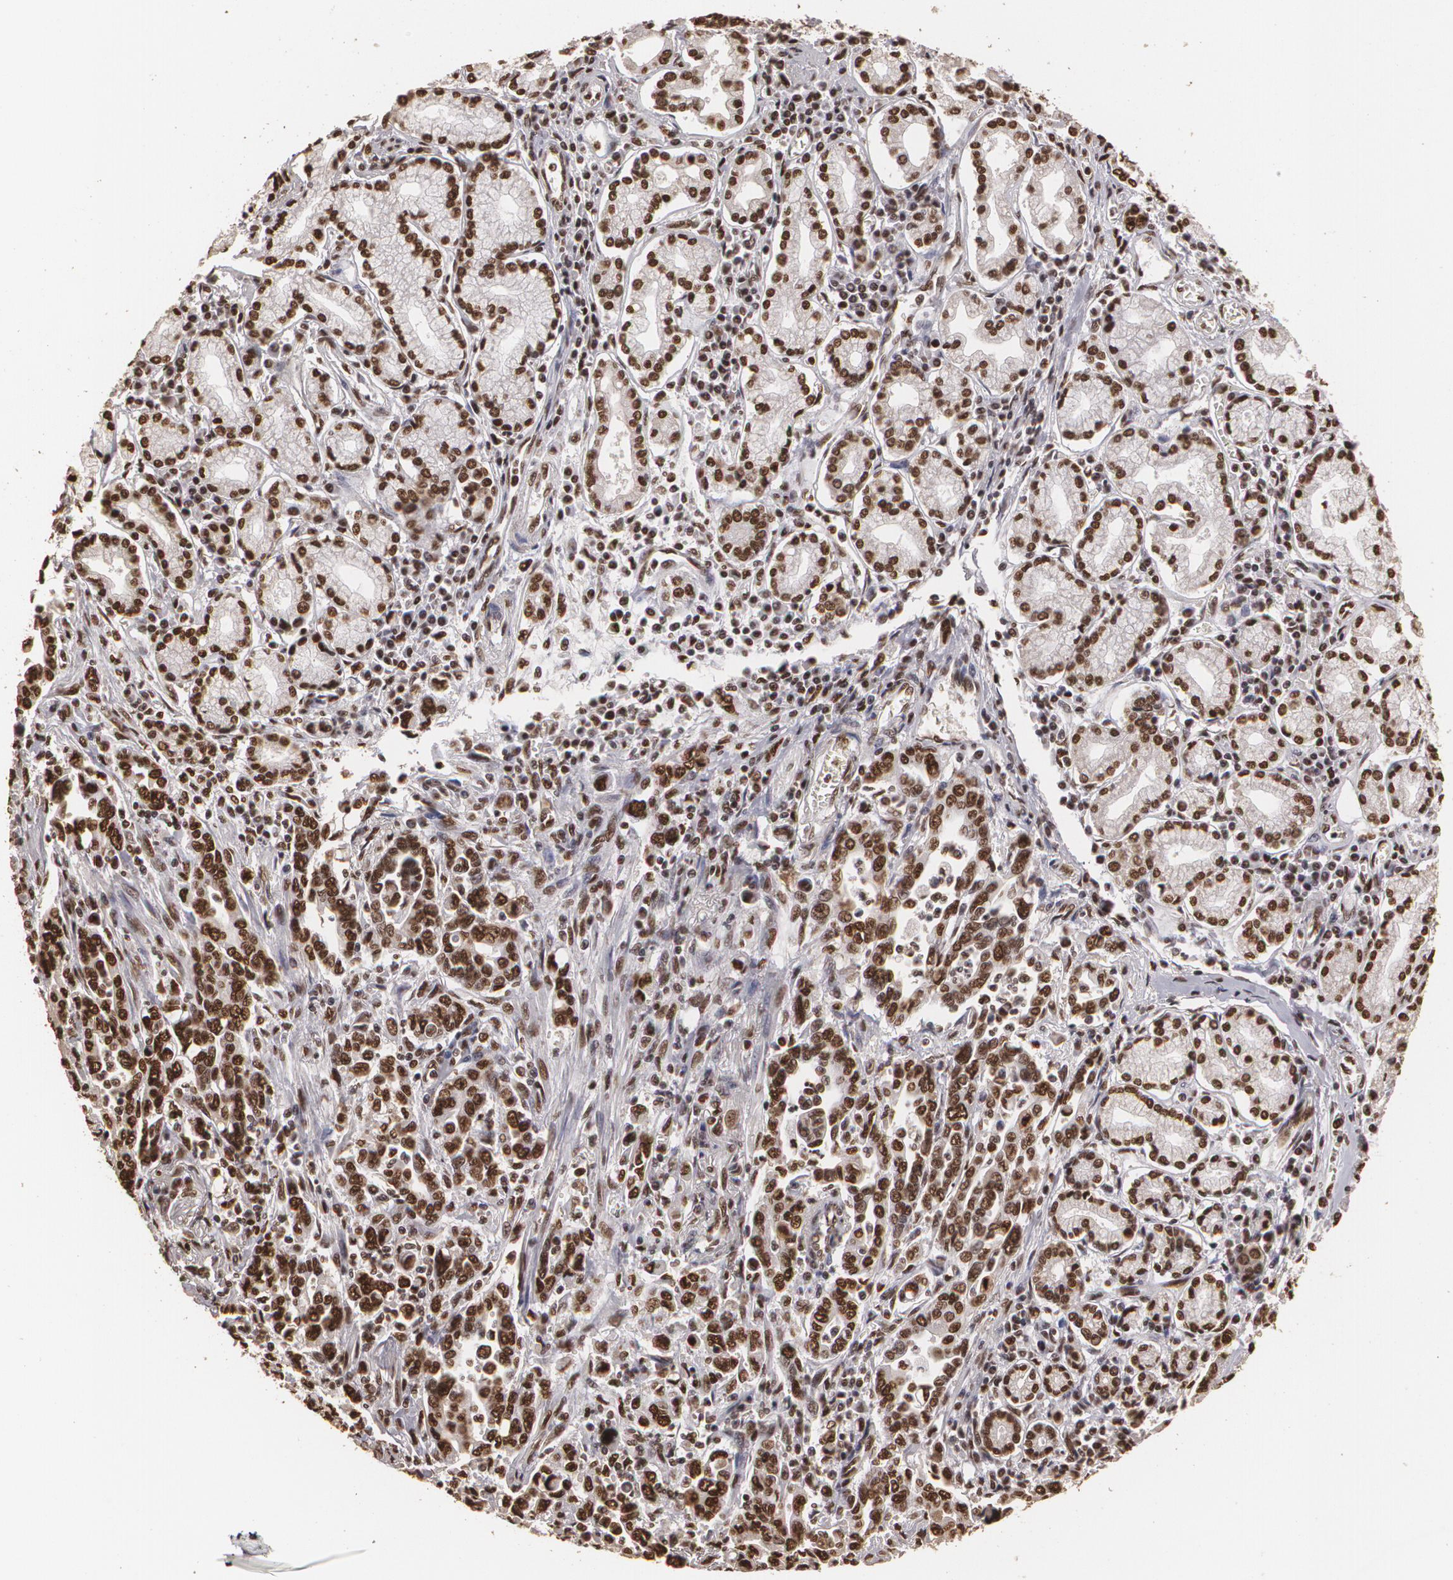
{"staining": {"intensity": "strong", "quantity": ">75%", "location": "nuclear"}, "tissue": "pancreatic cancer", "cell_type": "Tumor cells", "image_type": "cancer", "snomed": [{"axis": "morphology", "description": "Adenocarcinoma, NOS"}, {"axis": "topography", "description": "Pancreas"}], "caption": "The immunohistochemical stain shows strong nuclear staining in tumor cells of pancreatic cancer tissue.", "gene": "RCOR1", "patient": {"sex": "female", "age": 57}}